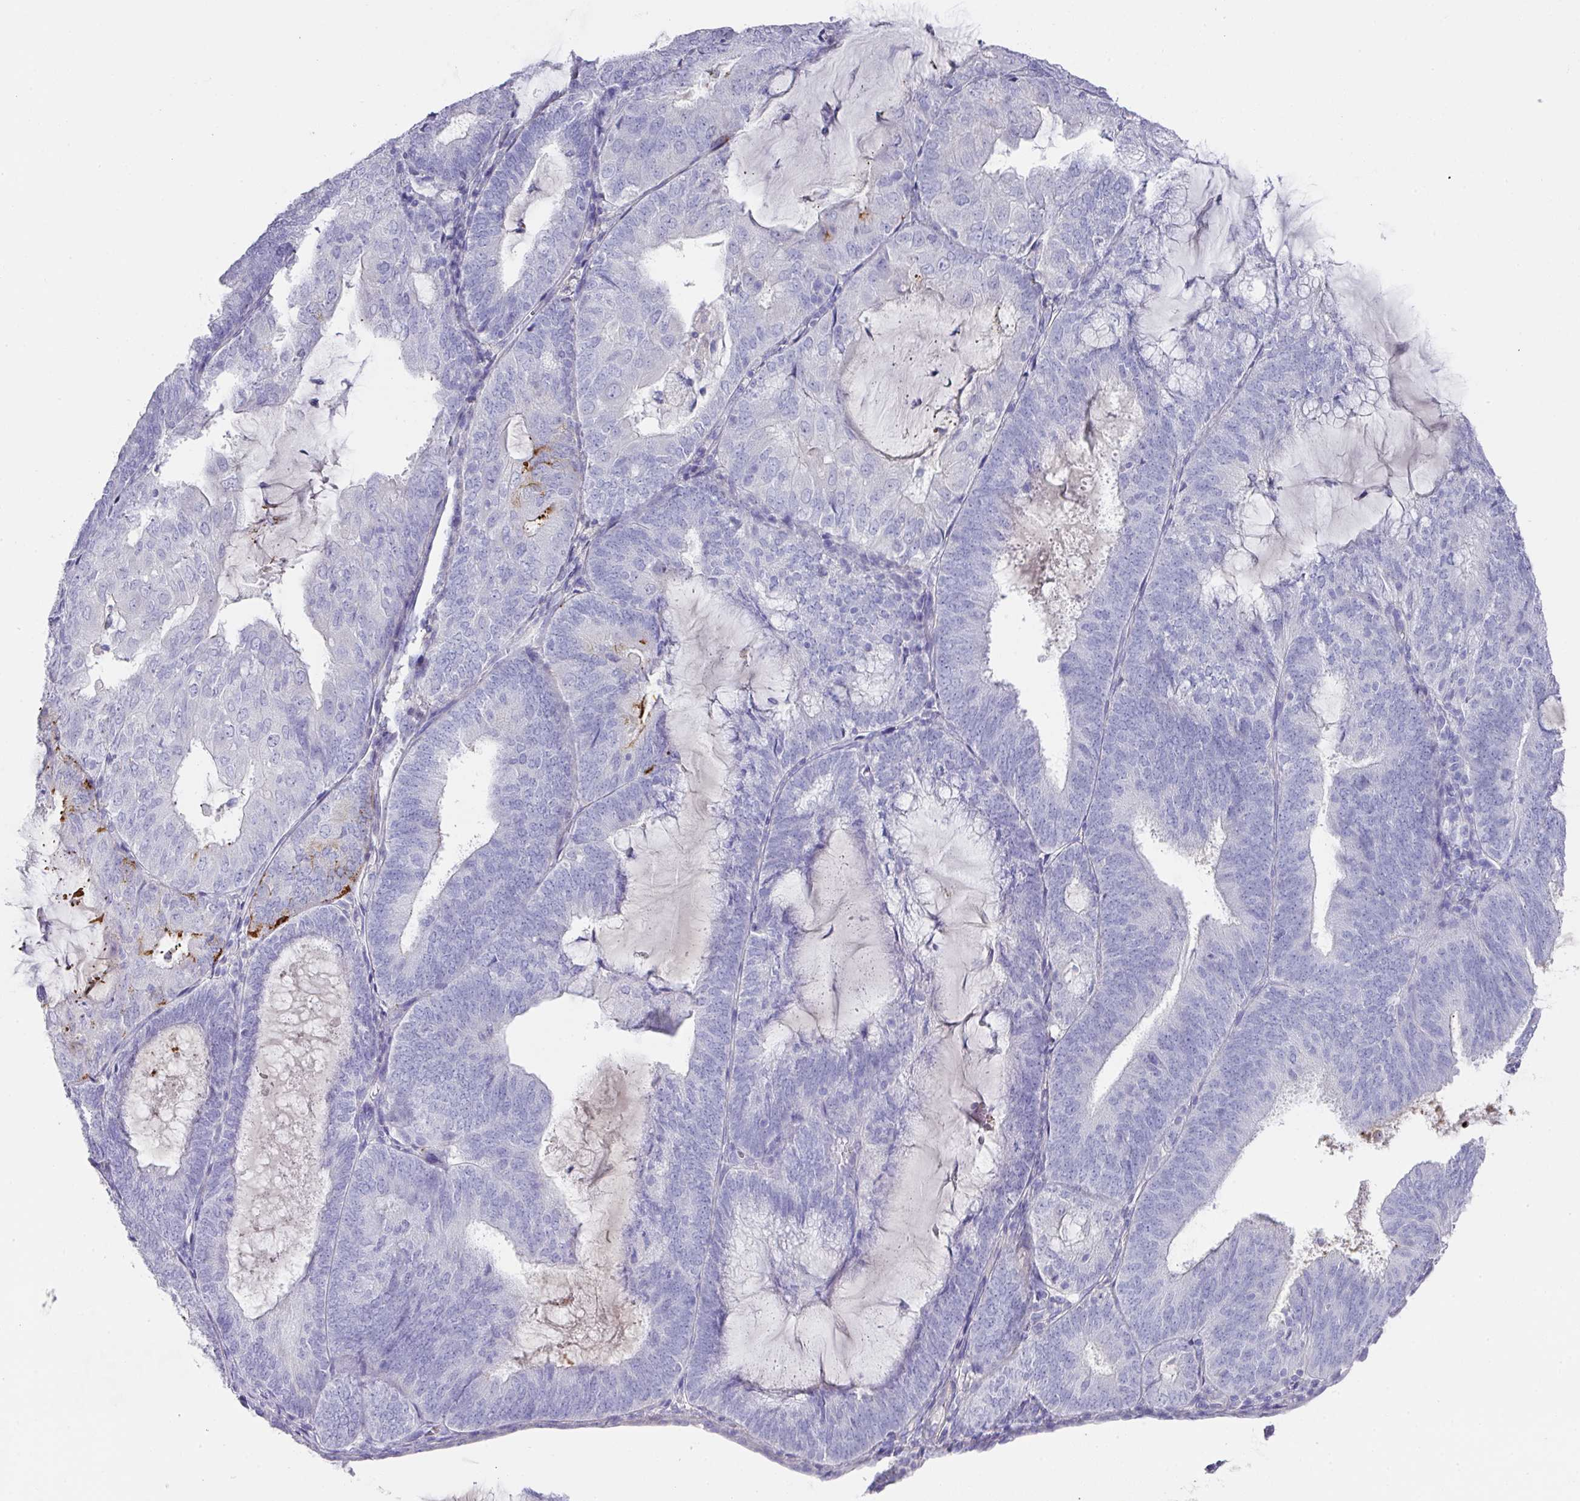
{"staining": {"intensity": "negative", "quantity": "none", "location": "none"}, "tissue": "endometrial cancer", "cell_type": "Tumor cells", "image_type": "cancer", "snomed": [{"axis": "morphology", "description": "Adenocarcinoma, NOS"}, {"axis": "topography", "description": "Endometrium"}], "caption": "IHC of human adenocarcinoma (endometrial) displays no positivity in tumor cells.", "gene": "TARM1", "patient": {"sex": "female", "age": 81}}